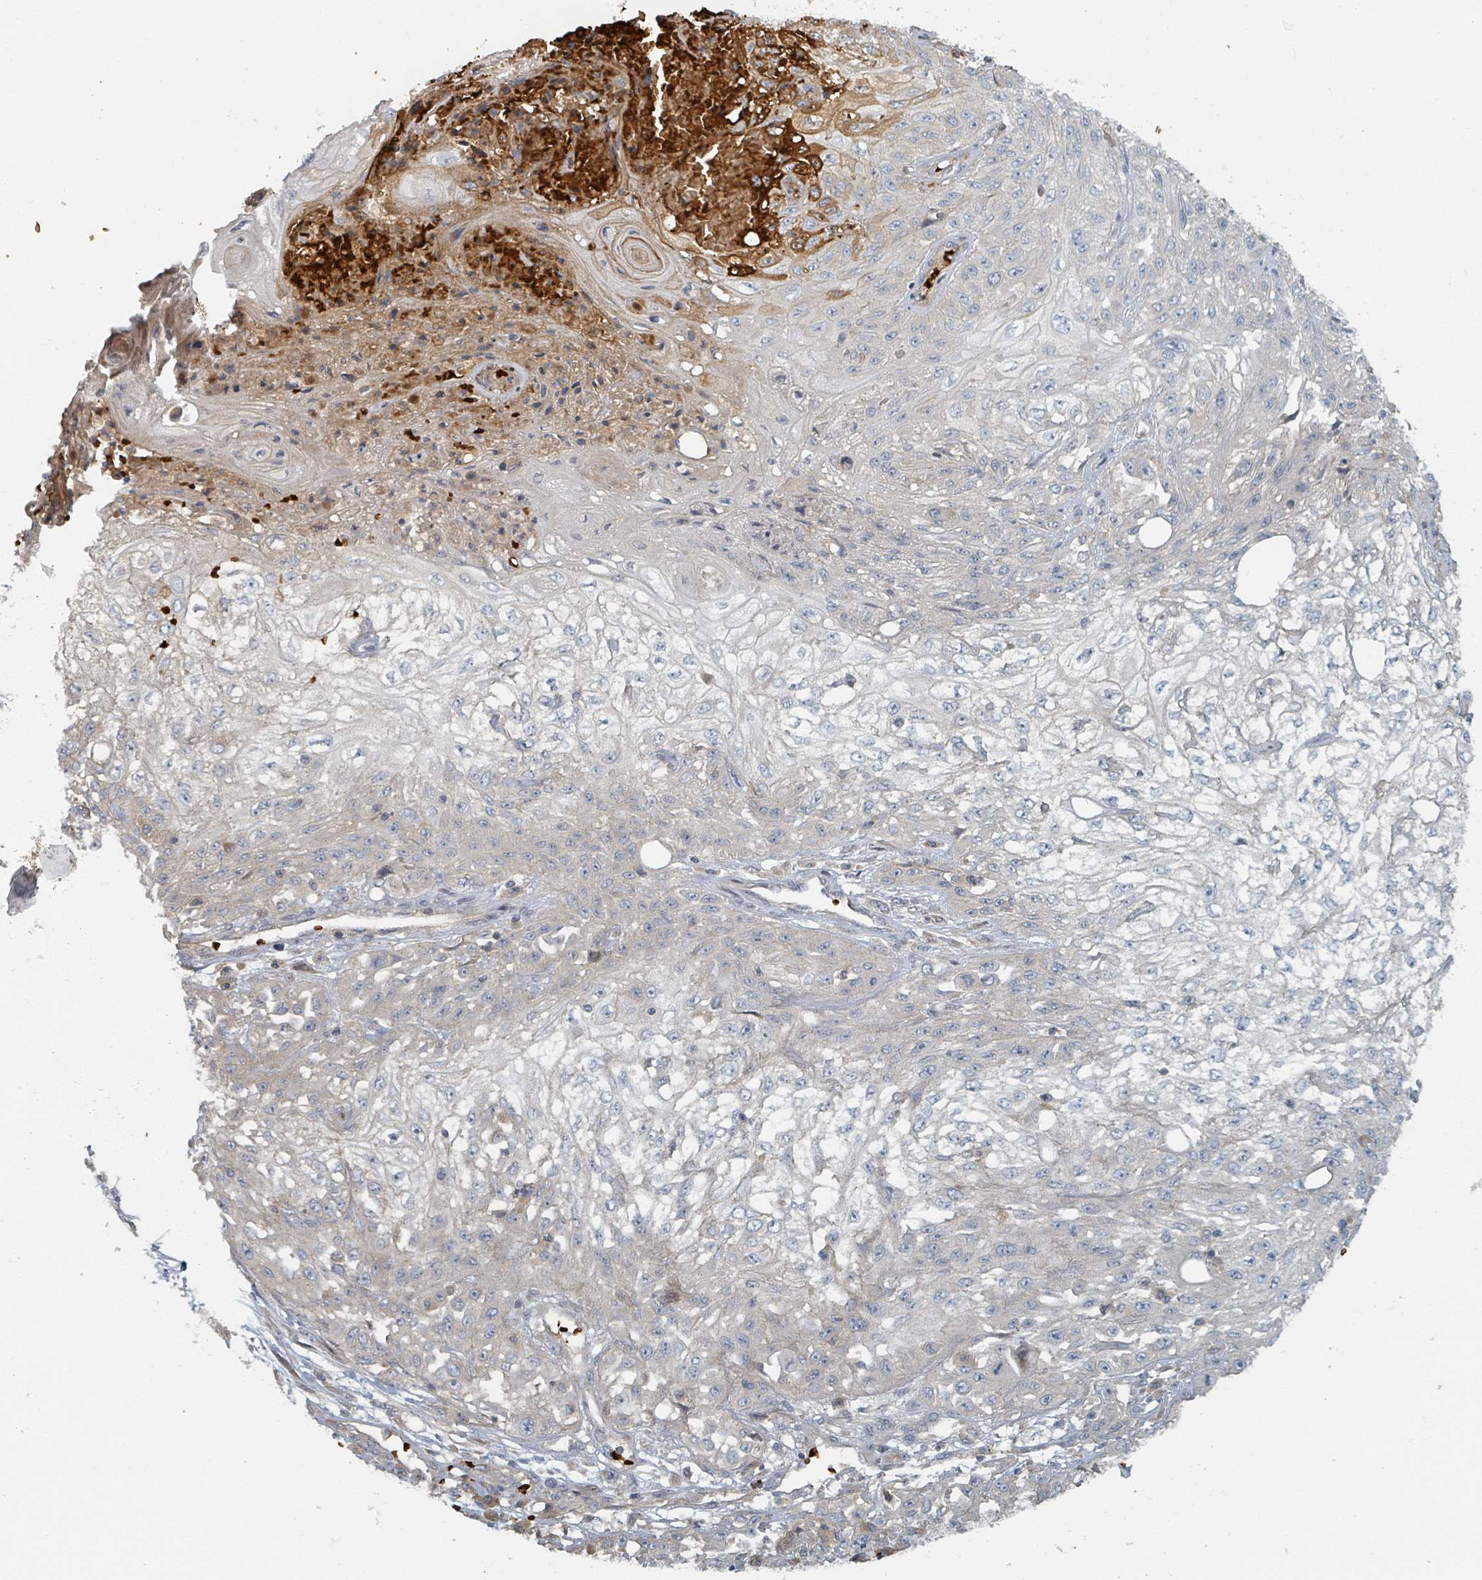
{"staining": {"intensity": "negative", "quantity": "none", "location": "none"}, "tissue": "skin cancer", "cell_type": "Tumor cells", "image_type": "cancer", "snomed": [{"axis": "morphology", "description": "Squamous cell carcinoma, NOS"}, {"axis": "morphology", "description": "Squamous cell carcinoma, metastatic, NOS"}, {"axis": "topography", "description": "Skin"}, {"axis": "topography", "description": "Lymph node"}], "caption": "Micrograph shows no significant protein expression in tumor cells of skin metastatic squamous cell carcinoma. (DAB (3,3'-diaminobenzidine) immunohistochemistry (IHC) visualized using brightfield microscopy, high magnification).", "gene": "TRPC4AP", "patient": {"sex": "male", "age": 75}}